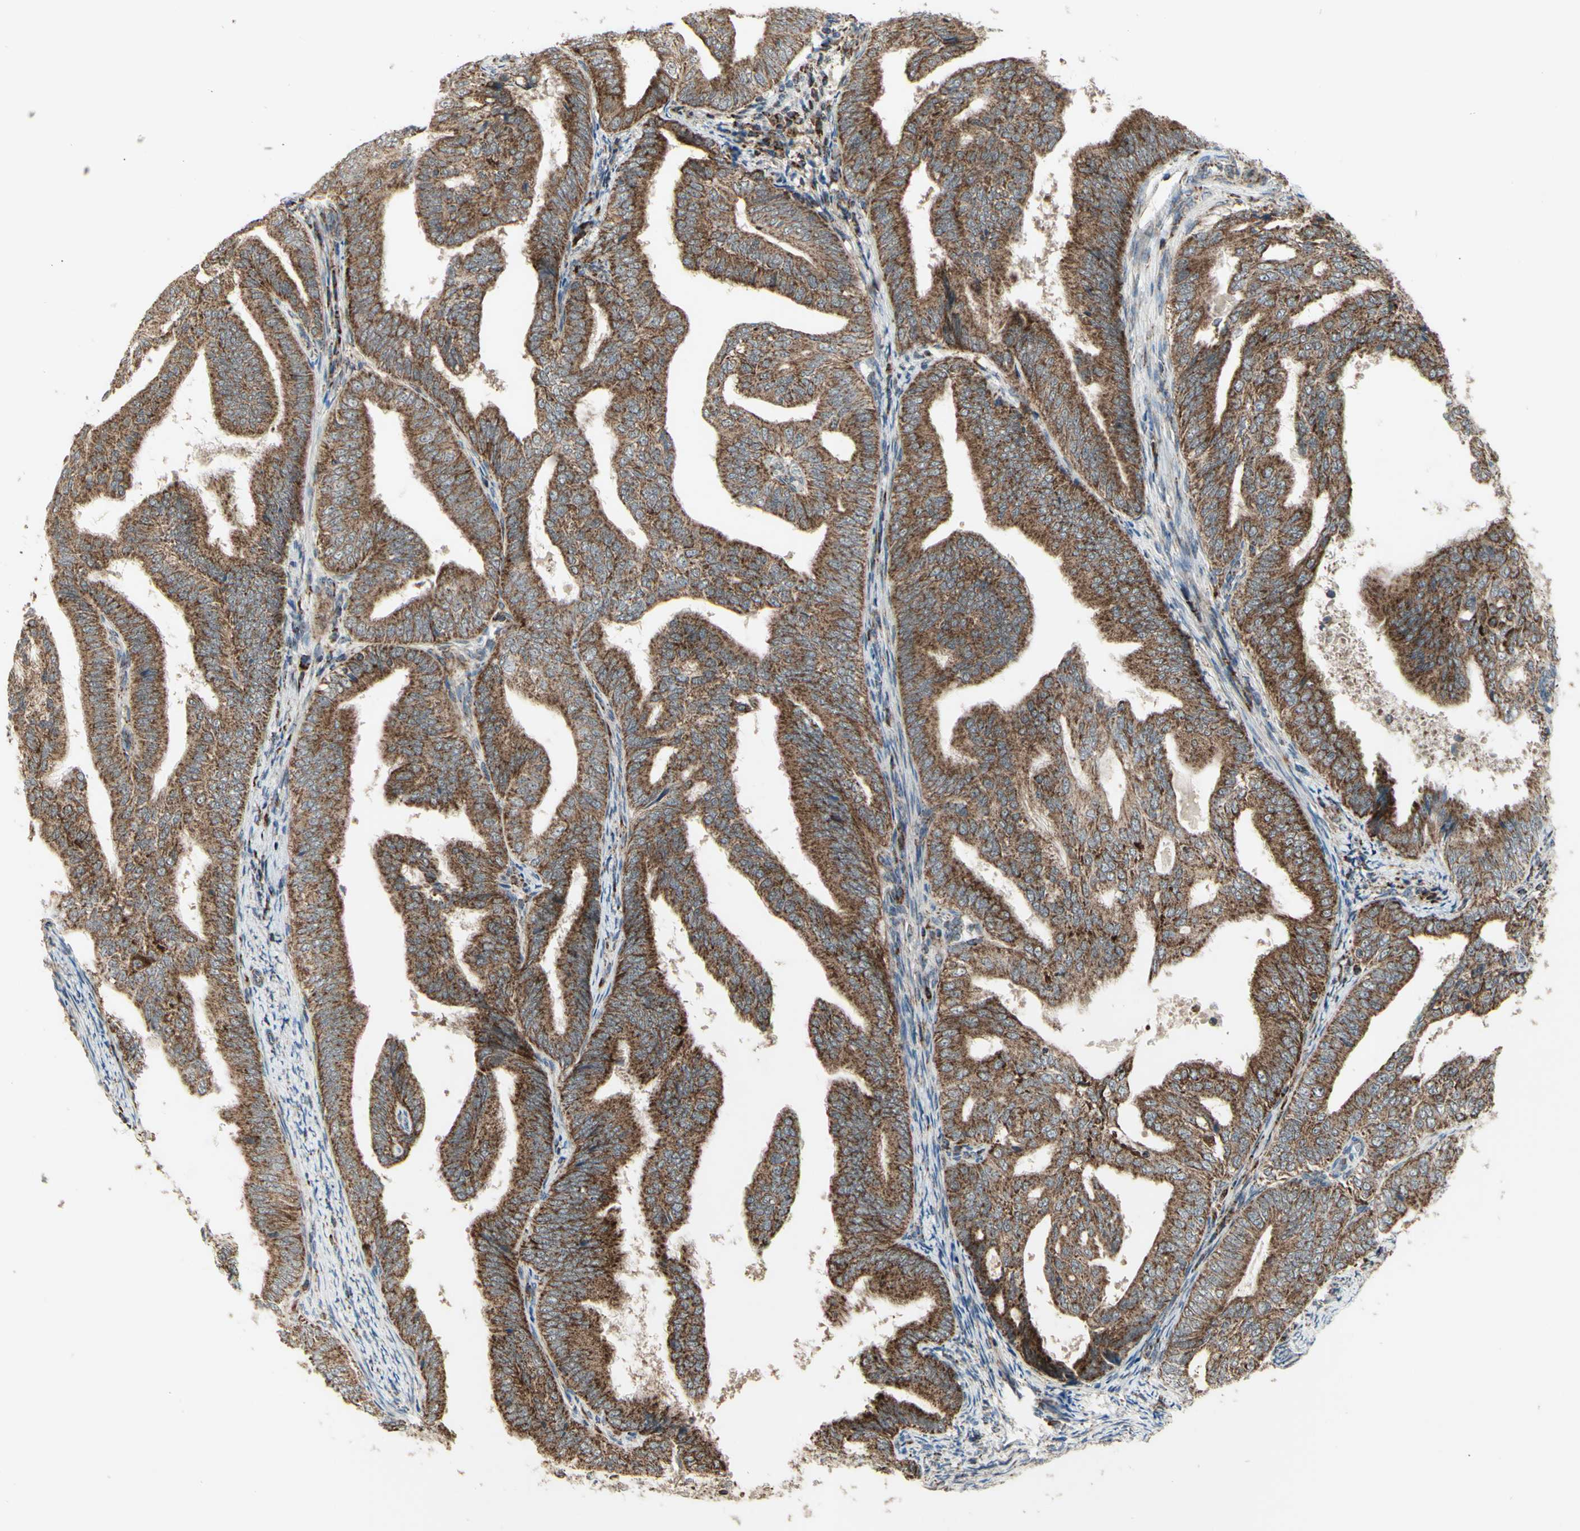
{"staining": {"intensity": "strong", "quantity": ">75%", "location": "cytoplasmic/membranous"}, "tissue": "endometrial cancer", "cell_type": "Tumor cells", "image_type": "cancer", "snomed": [{"axis": "morphology", "description": "Adenocarcinoma, NOS"}, {"axis": "topography", "description": "Endometrium"}], "caption": "Tumor cells show strong cytoplasmic/membranous expression in approximately >75% of cells in endometrial cancer.", "gene": "DHRS3", "patient": {"sex": "female", "age": 58}}